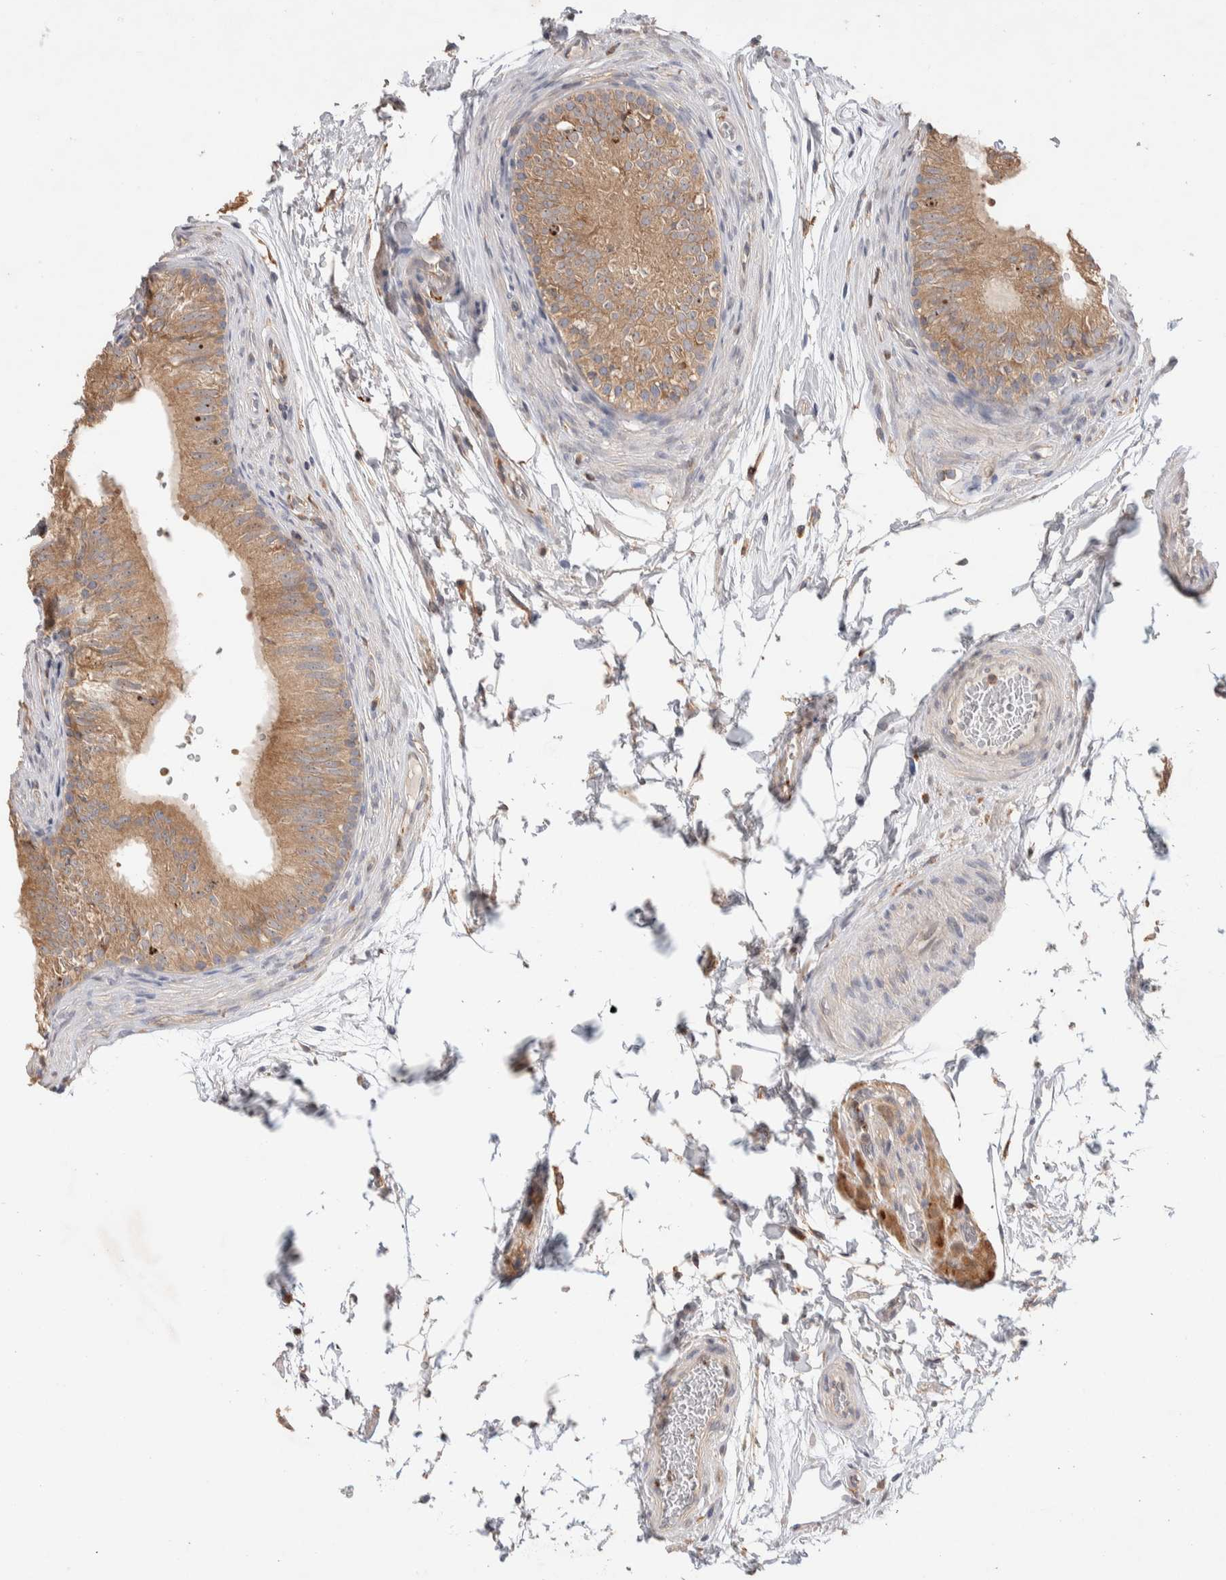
{"staining": {"intensity": "moderate", "quantity": ">75%", "location": "cytoplasmic/membranous"}, "tissue": "epididymis", "cell_type": "Glandular cells", "image_type": "normal", "snomed": [{"axis": "morphology", "description": "Normal tissue, NOS"}, {"axis": "topography", "description": "Epididymis"}], "caption": "Glandular cells exhibit medium levels of moderate cytoplasmic/membranous expression in approximately >75% of cells in benign epididymis. The staining is performed using DAB (3,3'-diaminobenzidine) brown chromogen to label protein expression. The nuclei are counter-stained blue using hematoxylin.", "gene": "DEPTOR", "patient": {"sex": "male", "age": 36}}